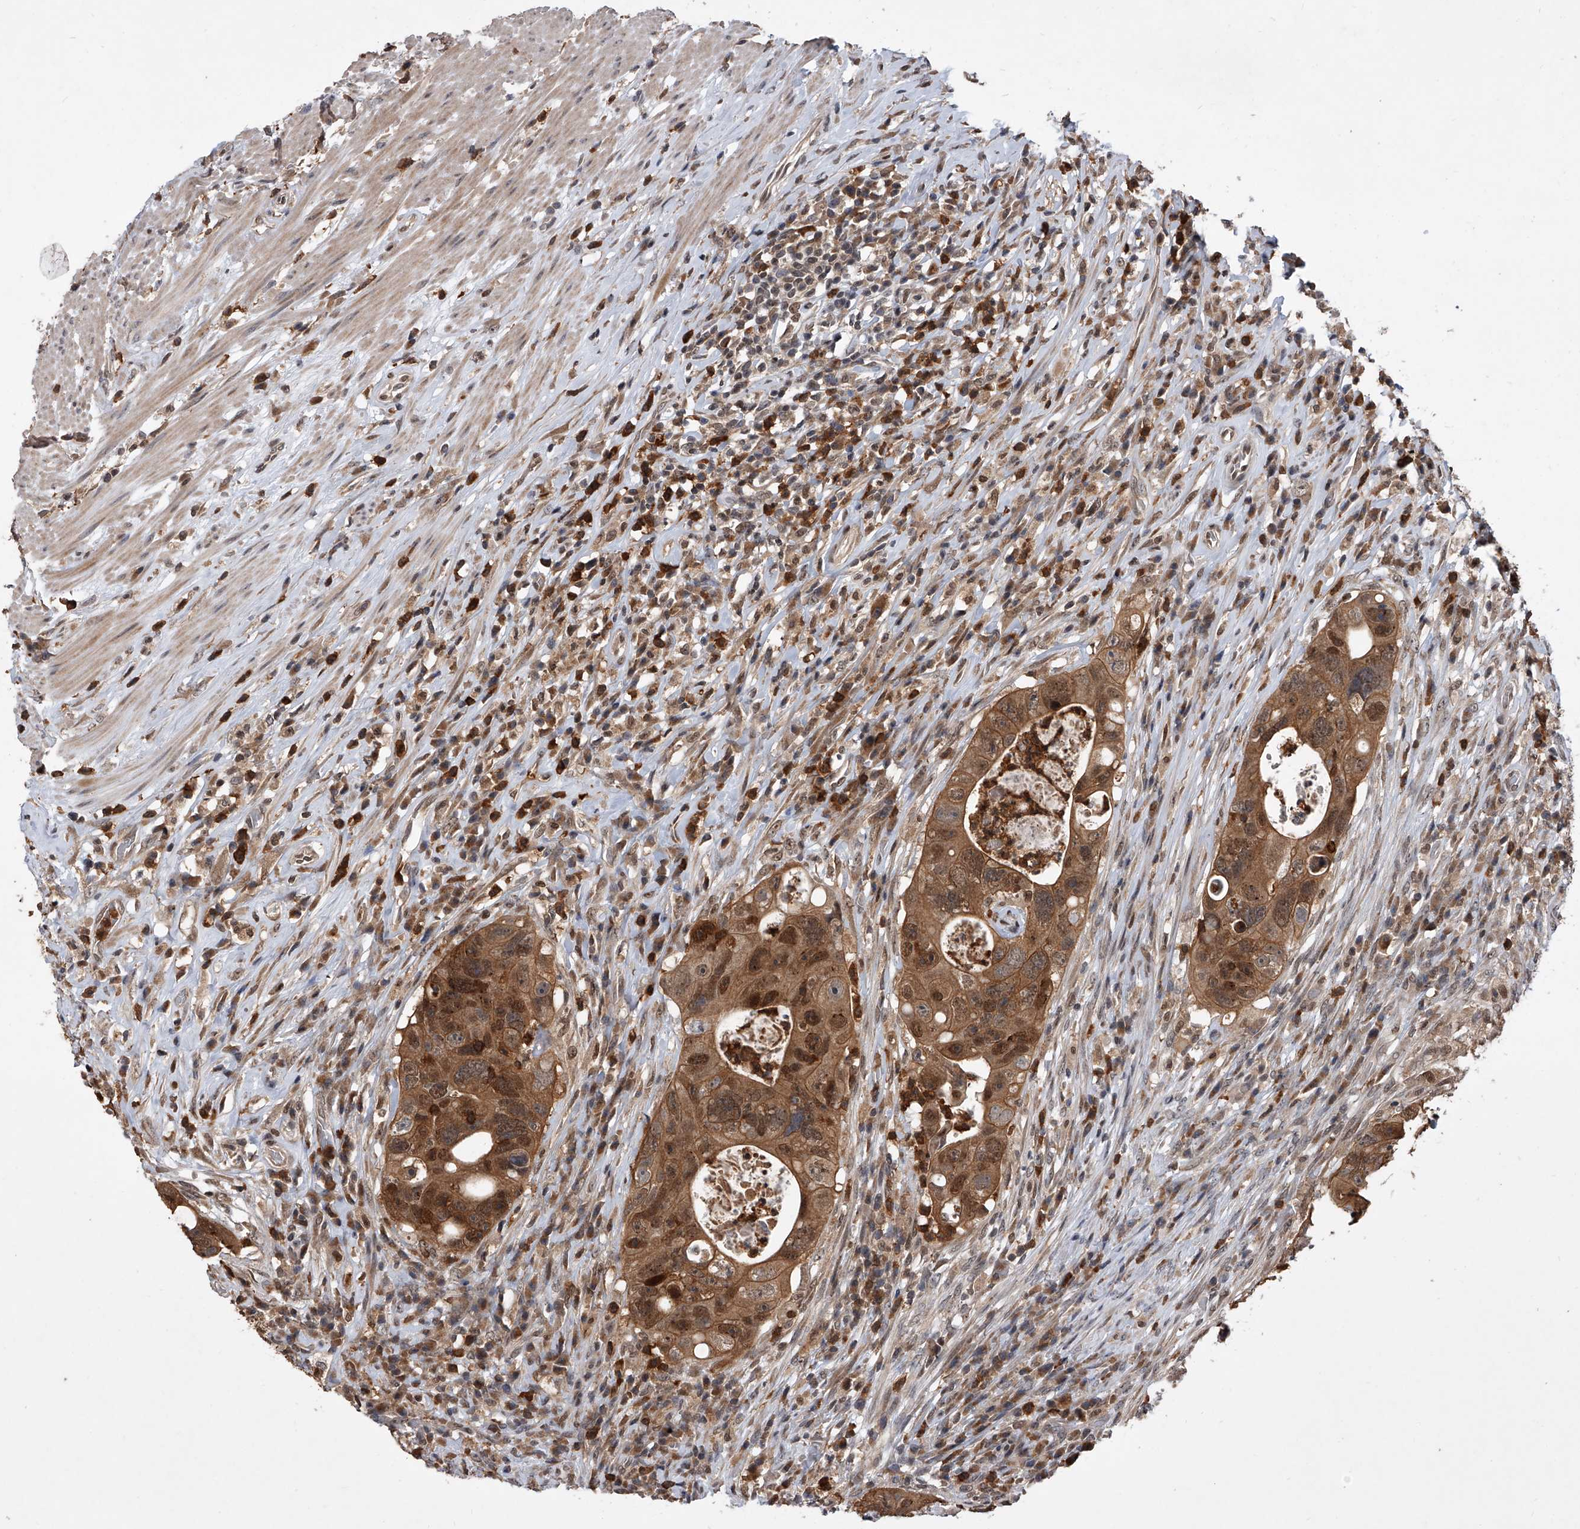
{"staining": {"intensity": "strong", "quantity": ">75%", "location": "cytoplasmic/membranous,nuclear"}, "tissue": "colorectal cancer", "cell_type": "Tumor cells", "image_type": "cancer", "snomed": [{"axis": "morphology", "description": "Adenocarcinoma, NOS"}, {"axis": "topography", "description": "Rectum"}], "caption": "The micrograph shows staining of adenocarcinoma (colorectal), revealing strong cytoplasmic/membranous and nuclear protein staining (brown color) within tumor cells.", "gene": "BHLHE23", "patient": {"sex": "male", "age": 59}}